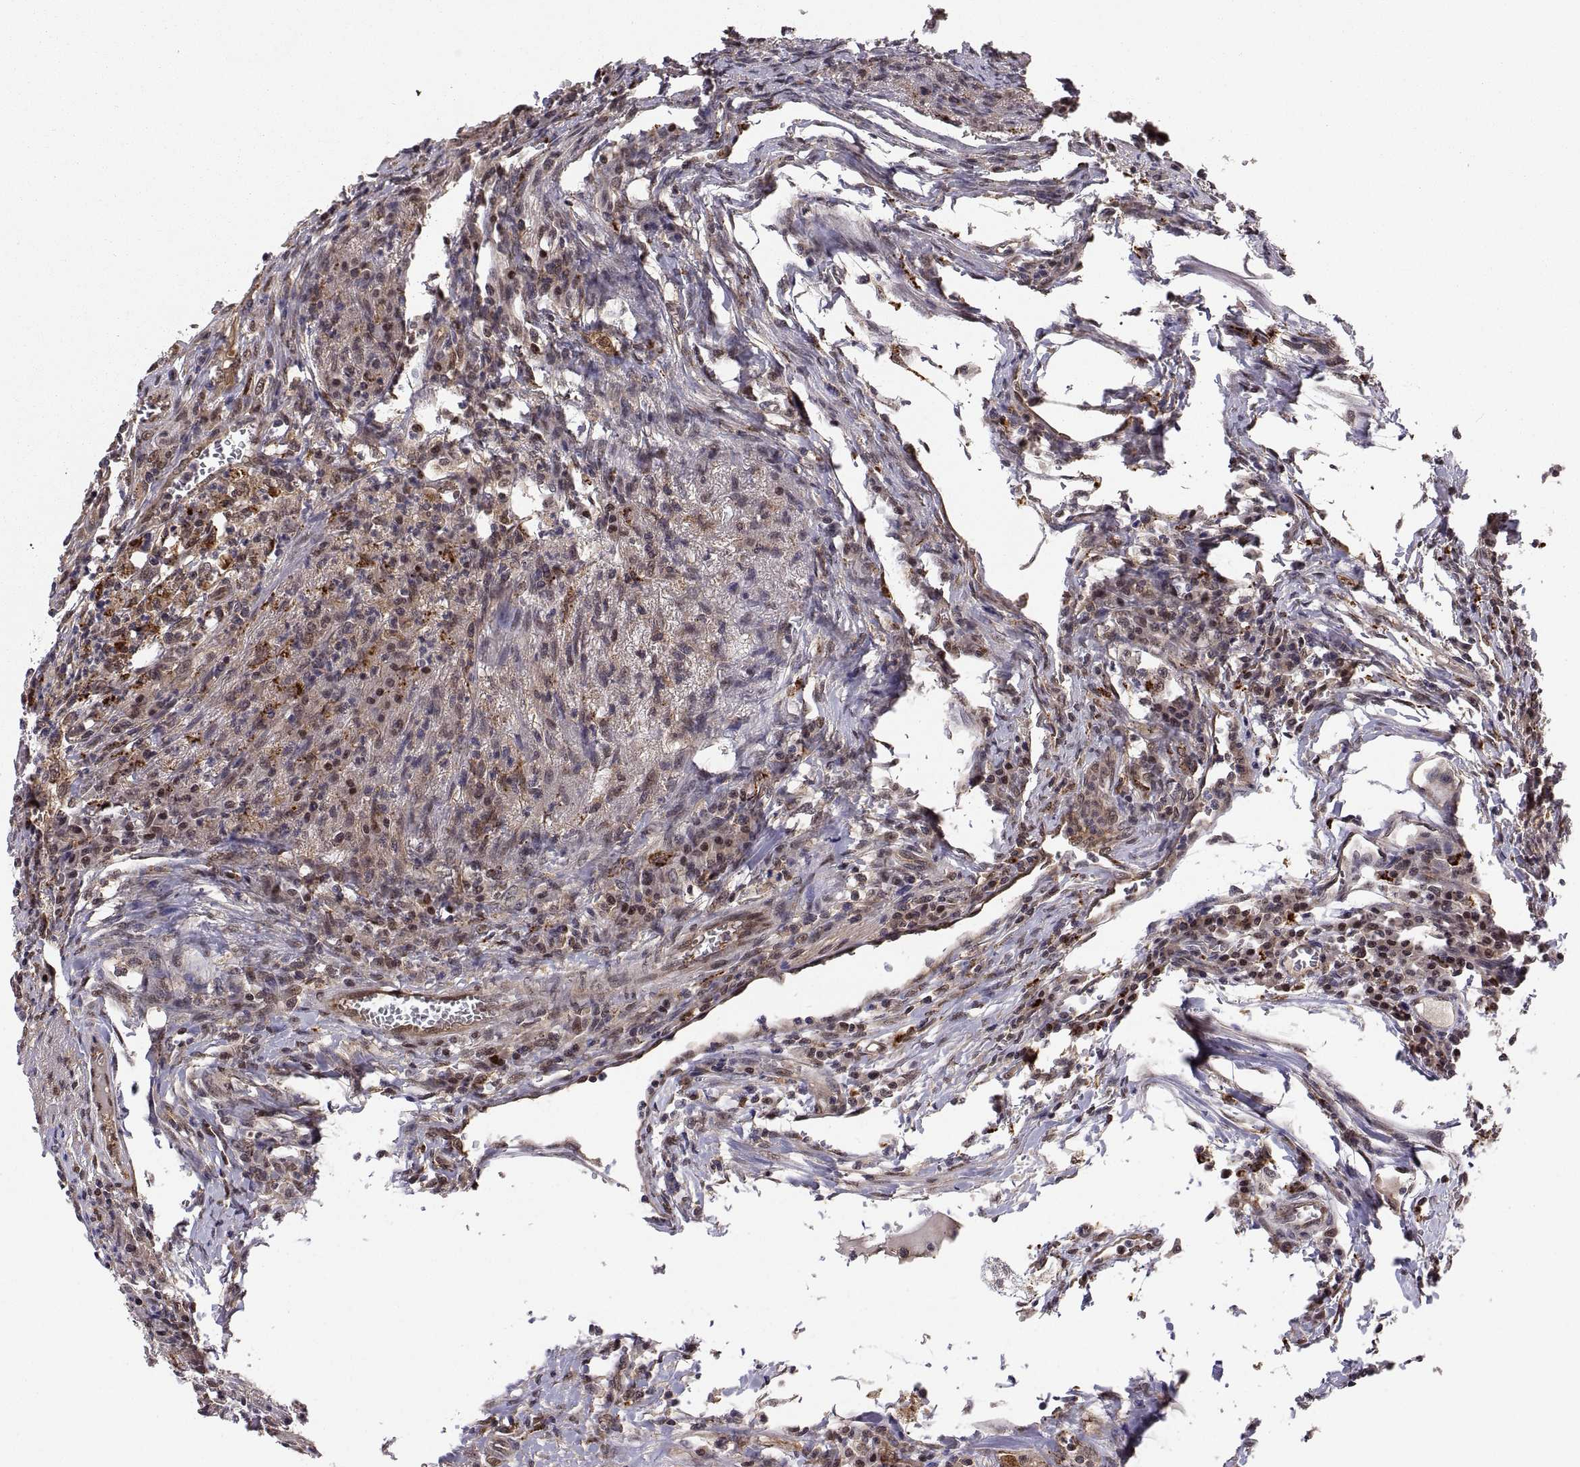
{"staining": {"intensity": "moderate", "quantity": "<25%", "location": "cytoplasmic/membranous"}, "tissue": "colorectal cancer", "cell_type": "Tumor cells", "image_type": "cancer", "snomed": [{"axis": "morphology", "description": "Adenocarcinoma, NOS"}, {"axis": "topography", "description": "Colon"}], "caption": "Human colorectal adenocarcinoma stained for a protein (brown) demonstrates moderate cytoplasmic/membranous positive staining in about <25% of tumor cells.", "gene": "PSMC2", "patient": {"sex": "female", "age": 70}}